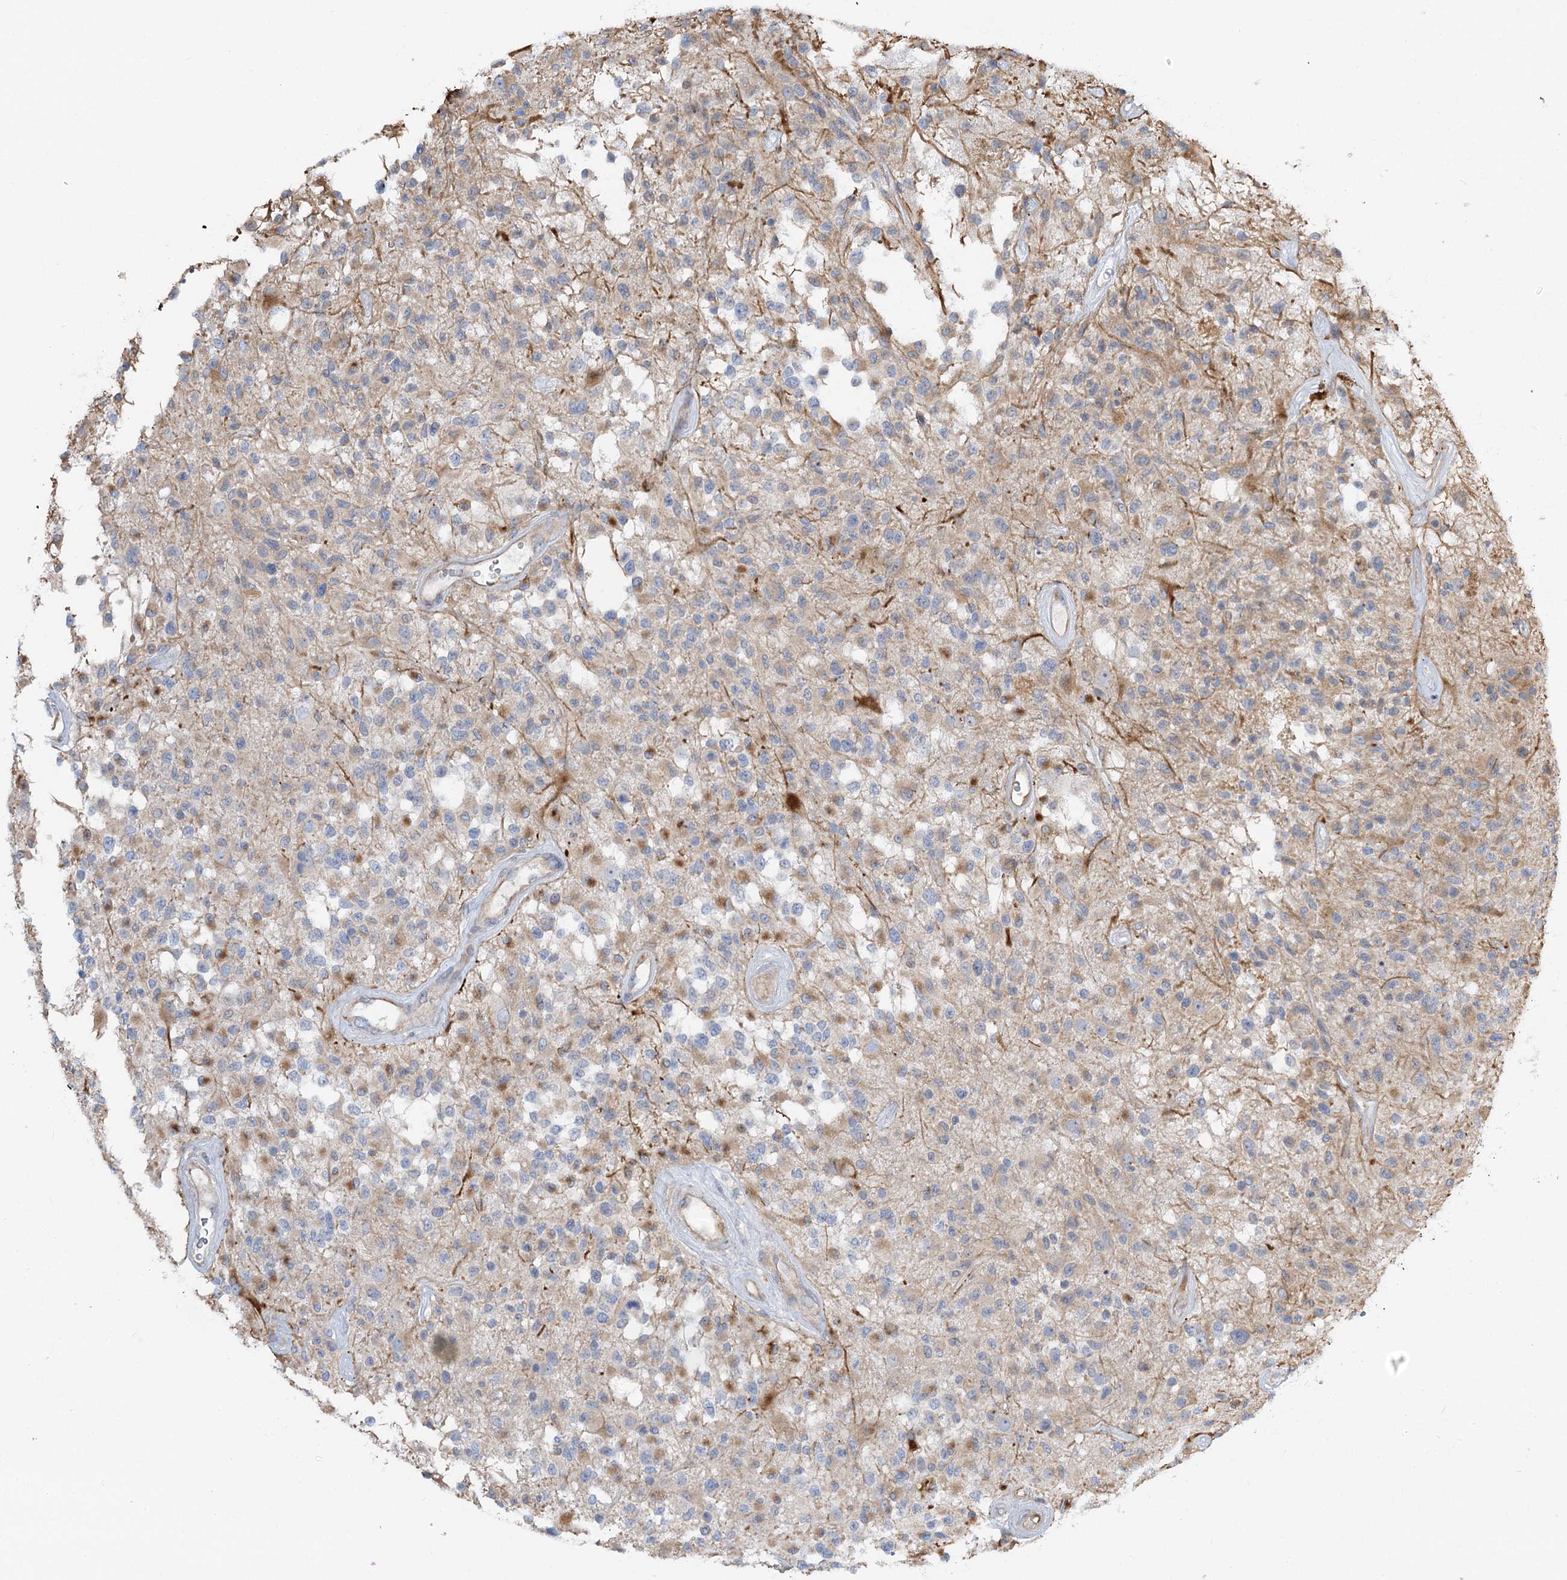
{"staining": {"intensity": "negative", "quantity": "none", "location": "none"}, "tissue": "glioma", "cell_type": "Tumor cells", "image_type": "cancer", "snomed": [{"axis": "morphology", "description": "Glioma, malignant, High grade"}, {"axis": "morphology", "description": "Glioblastoma, NOS"}, {"axis": "topography", "description": "Brain"}], "caption": "Tumor cells show no significant protein expression in malignant glioma (high-grade).", "gene": "KIAA0825", "patient": {"sex": "male", "age": 60}}